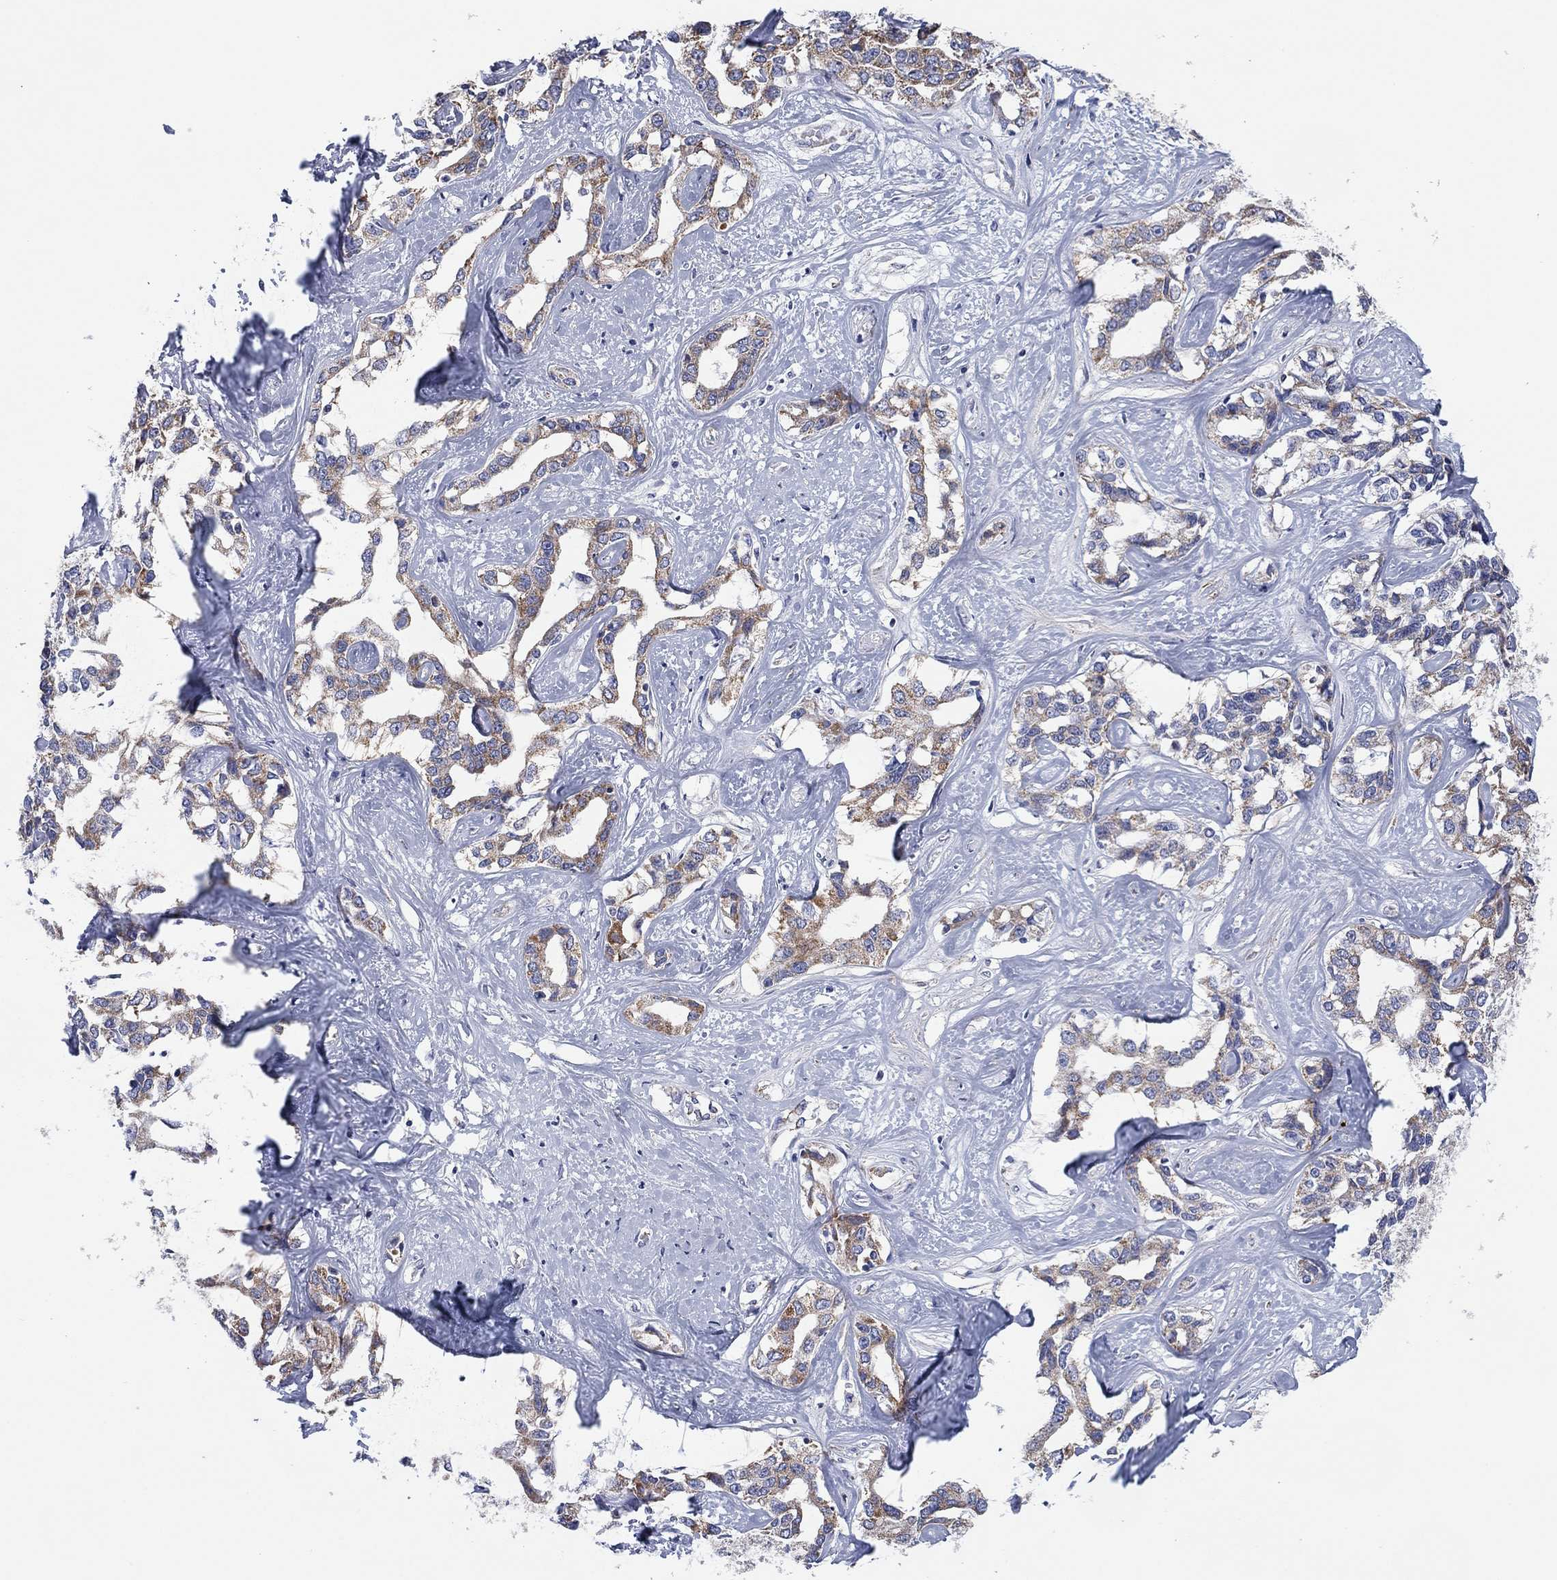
{"staining": {"intensity": "moderate", "quantity": ">75%", "location": "cytoplasmic/membranous"}, "tissue": "liver cancer", "cell_type": "Tumor cells", "image_type": "cancer", "snomed": [{"axis": "morphology", "description": "Cholangiocarcinoma"}, {"axis": "topography", "description": "Liver"}], "caption": "Protein staining reveals moderate cytoplasmic/membranous positivity in about >75% of tumor cells in cholangiocarcinoma (liver).", "gene": "MGST3", "patient": {"sex": "male", "age": 59}}